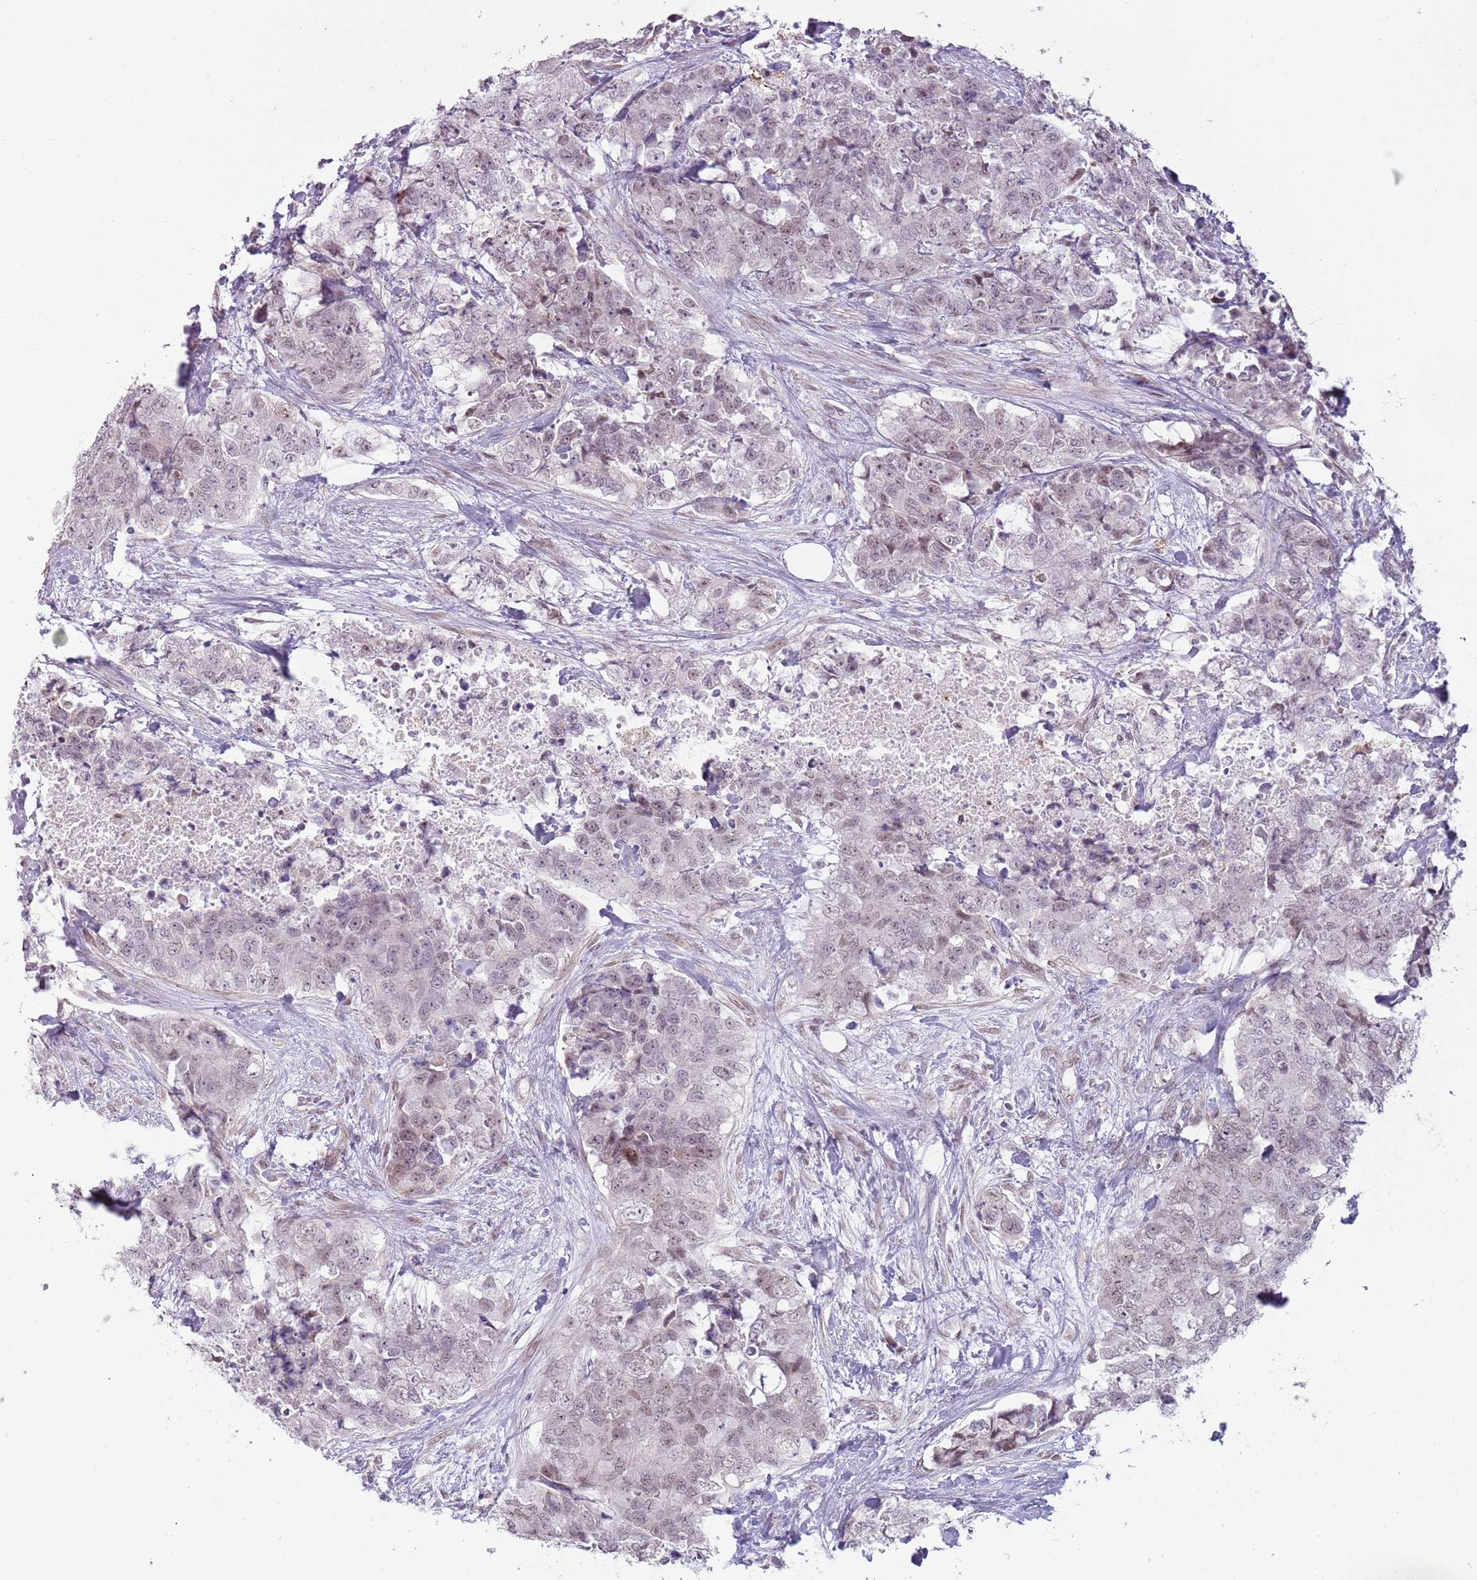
{"staining": {"intensity": "weak", "quantity": "25%-75%", "location": "nuclear"}, "tissue": "urothelial cancer", "cell_type": "Tumor cells", "image_type": "cancer", "snomed": [{"axis": "morphology", "description": "Urothelial carcinoma, High grade"}, {"axis": "topography", "description": "Urinary bladder"}], "caption": "Immunohistochemistry micrograph of neoplastic tissue: urothelial cancer stained using immunohistochemistry demonstrates low levels of weak protein expression localized specifically in the nuclear of tumor cells, appearing as a nuclear brown color.", "gene": "REXO4", "patient": {"sex": "female", "age": 78}}